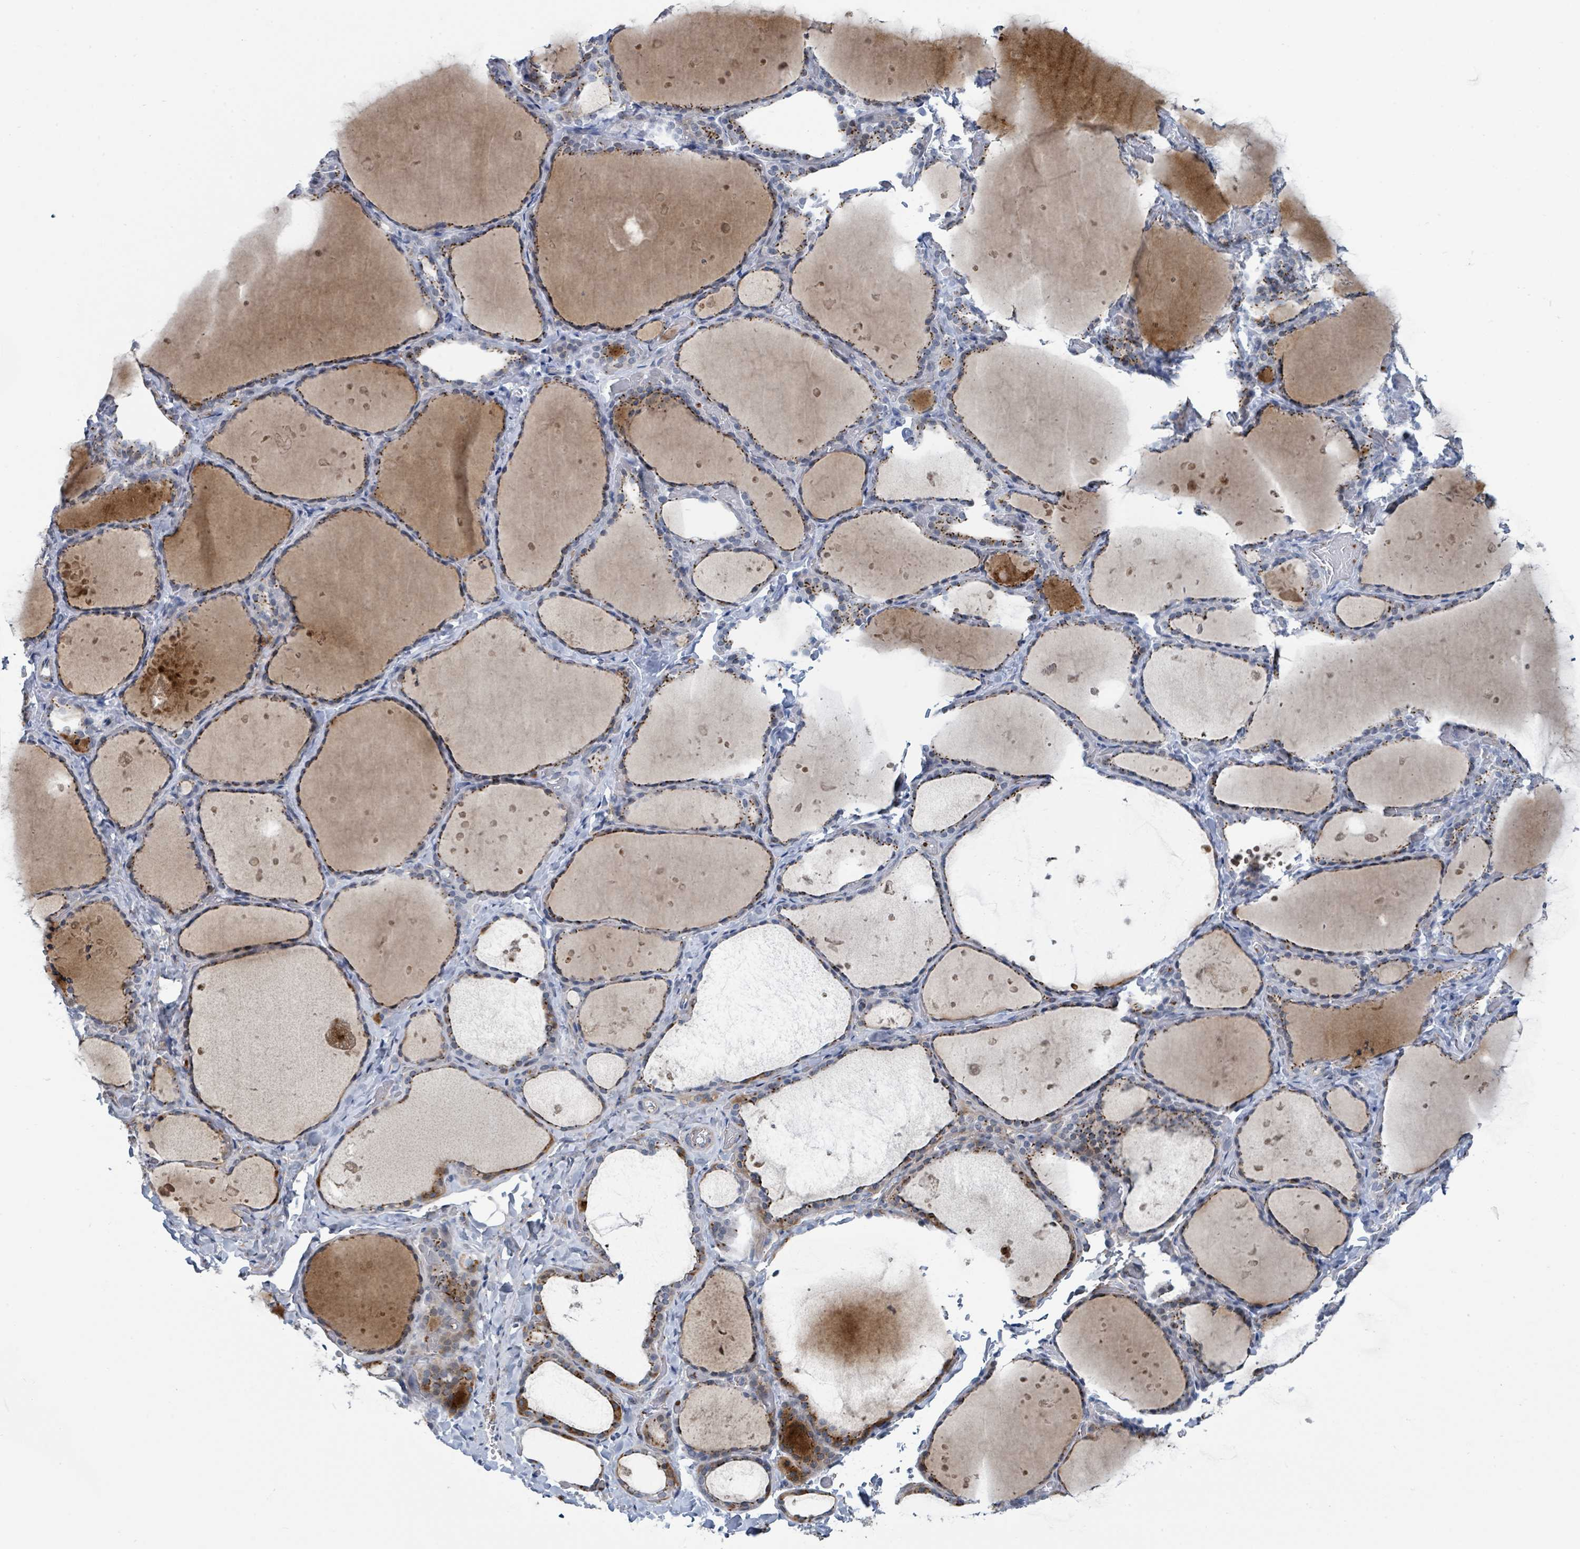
{"staining": {"intensity": "moderate", "quantity": "25%-75%", "location": "cytoplasmic/membranous"}, "tissue": "thyroid gland", "cell_type": "Glandular cells", "image_type": "normal", "snomed": [{"axis": "morphology", "description": "Normal tissue, NOS"}, {"axis": "topography", "description": "Thyroid gland"}], "caption": "Immunohistochemical staining of unremarkable thyroid gland shows 25%-75% levels of moderate cytoplasmic/membranous protein positivity in about 25%-75% of glandular cells. The protein of interest is stained brown, and the nuclei are stained in blue (DAB (3,3'-diaminobenzidine) IHC with brightfield microscopy, high magnification).", "gene": "DCAF5", "patient": {"sex": "female", "age": 44}}